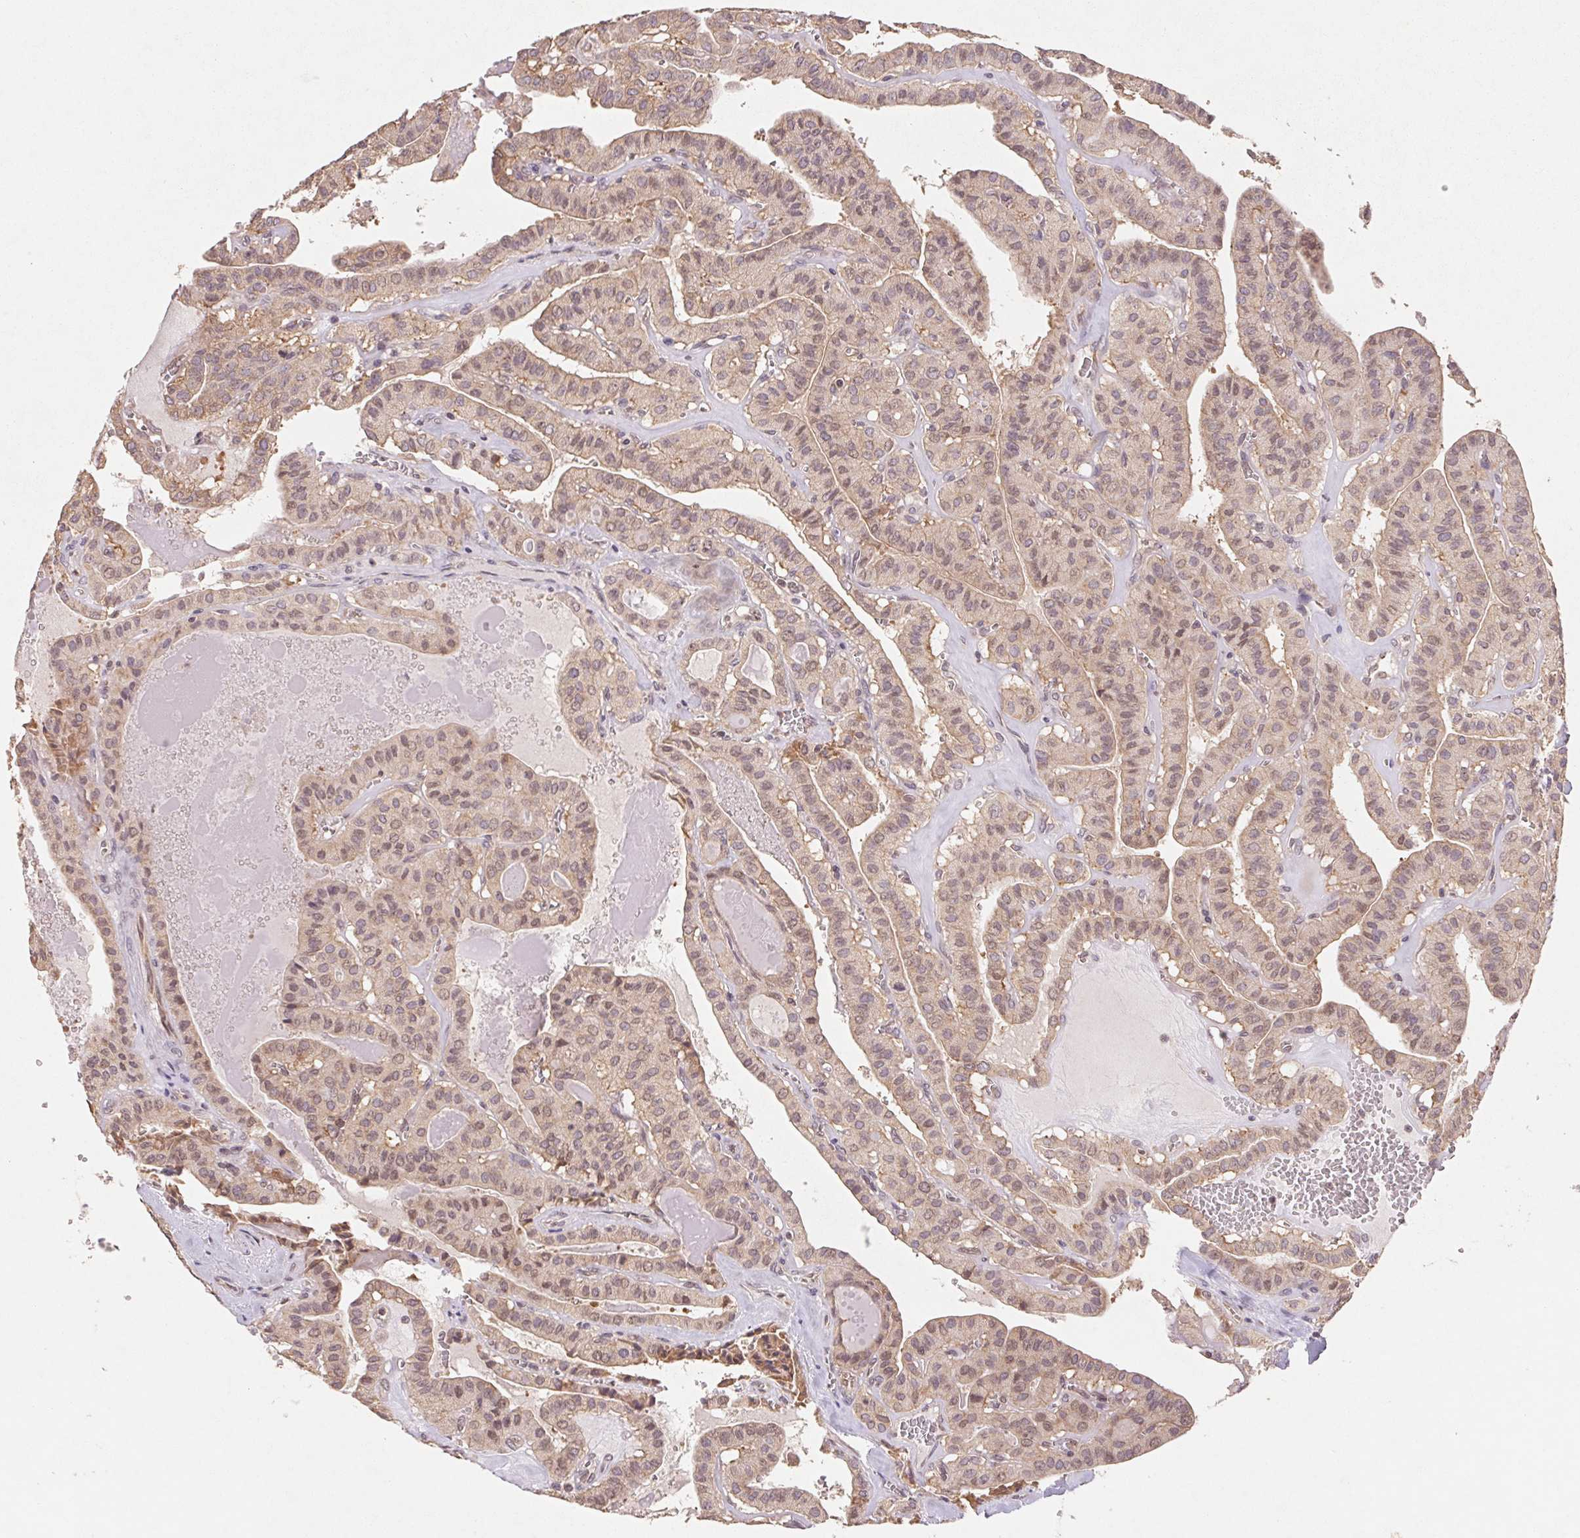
{"staining": {"intensity": "weak", "quantity": ">75%", "location": "cytoplasmic/membranous,nuclear"}, "tissue": "thyroid cancer", "cell_type": "Tumor cells", "image_type": "cancer", "snomed": [{"axis": "morphology", "description": "Papillary adenocarcinoma, NOS"}, {"axis": "topography", "description": "Thyroid gland"}], "caption": "Protein expression analysis of papillary adenocarcinoma (thyroid) demonstrates weak cytoplasmic/membranous and nuclear positivity in about >75% of tumor cells.", "gene": "RPL27A", "patient": {"sex": "male", "age": 52}}